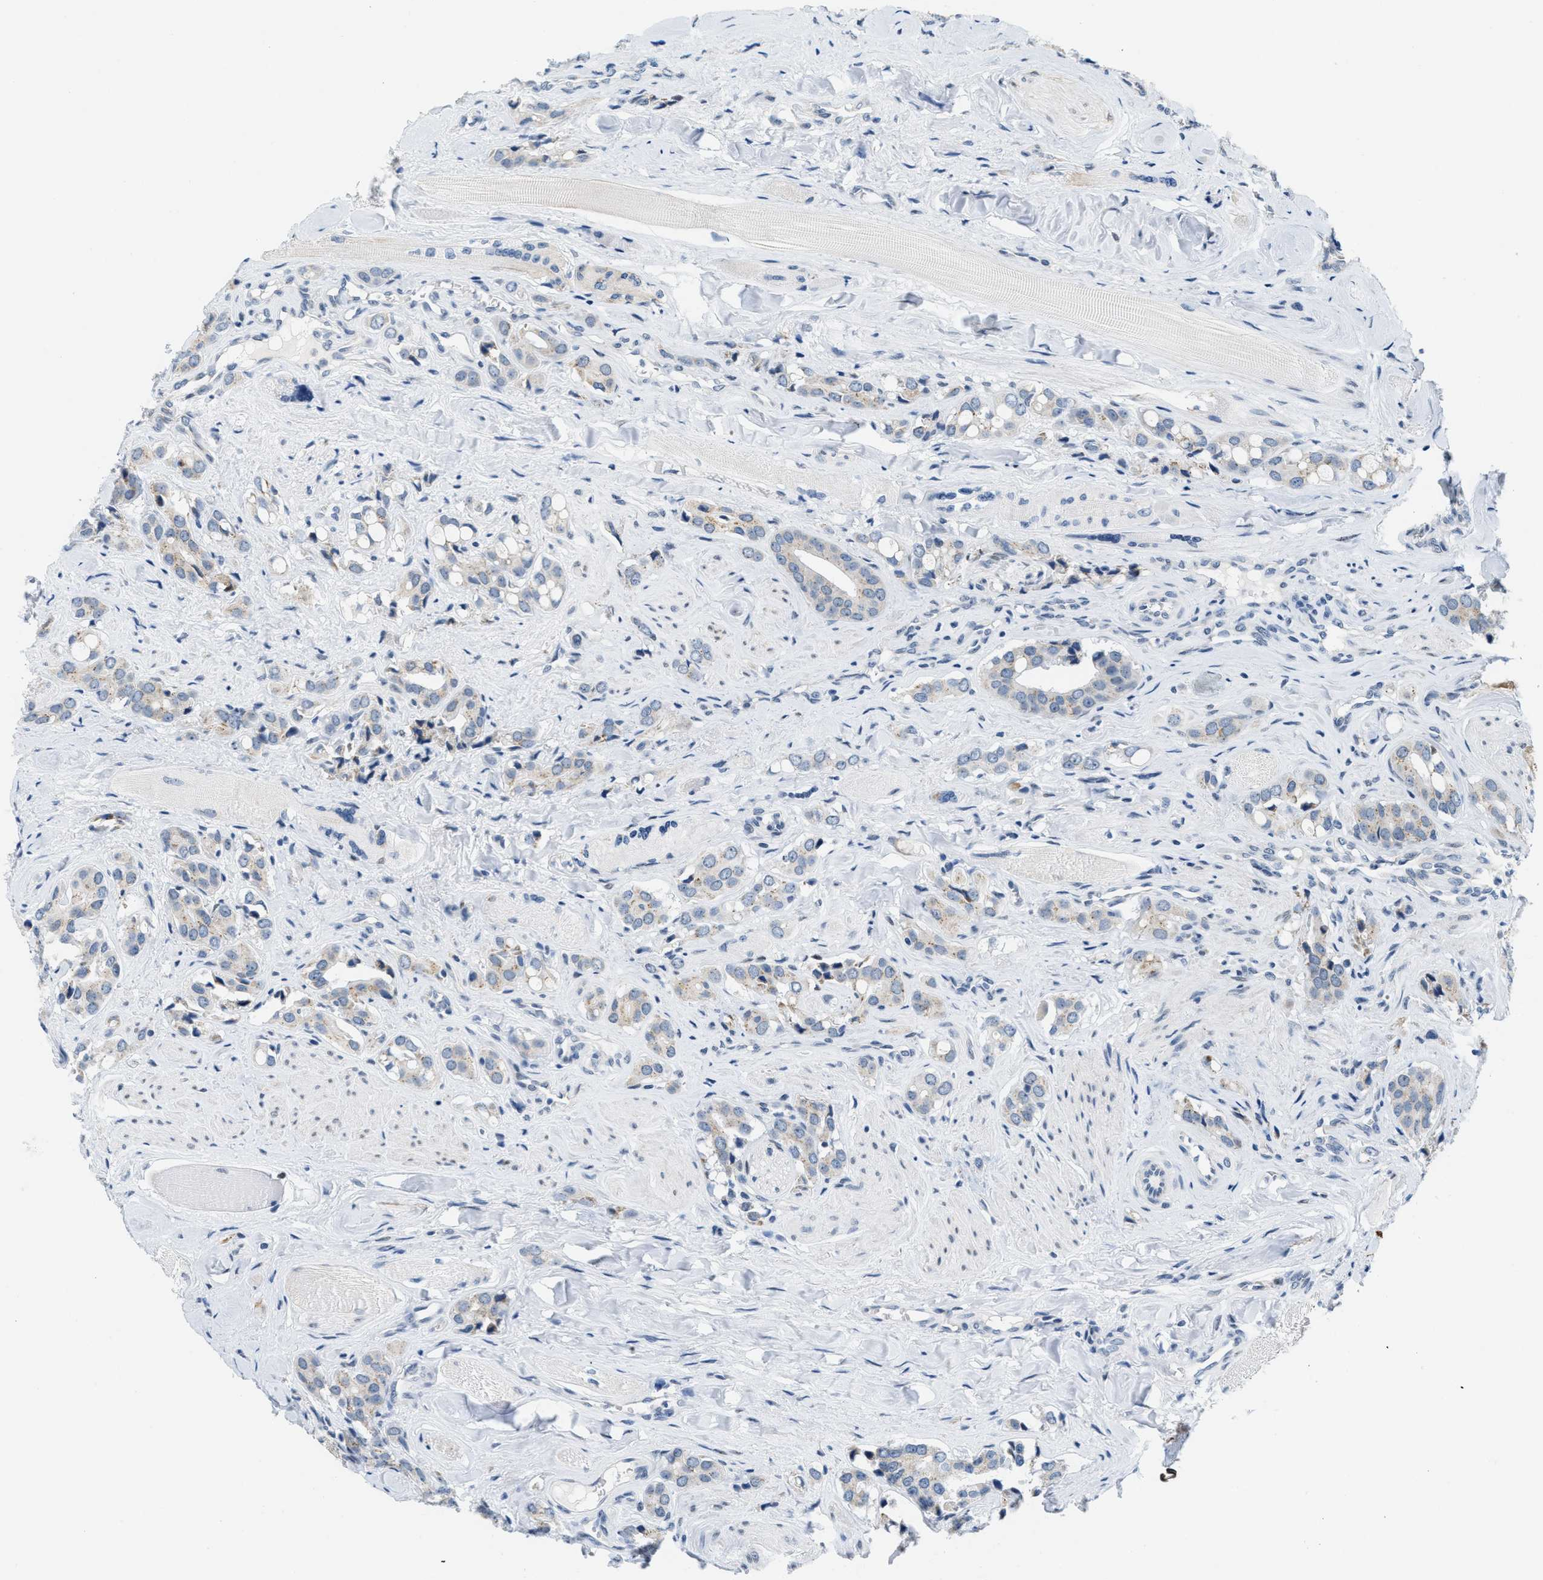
{"staining": {"intensity": "weak", "quantity": "<25%", "location": "cytoplasmic/membranous"}, "tissue": "prostate cancer", "cell_type": "Tumor cells", "image_type": "cancer", "snomed": [{"axis": "morphology", "description": "Adenocarcinoma, High grade"}, {"axis": "topography", "description": "Prostate"}], "caption": "The immunohistochemistry (IHC) micrograph has no significant staining in tumor cells of high-grade adenocarcinoma (prostate) tissue.", "gene": "HS3ST2", "patient": {"sex": "male", "age": 52}}